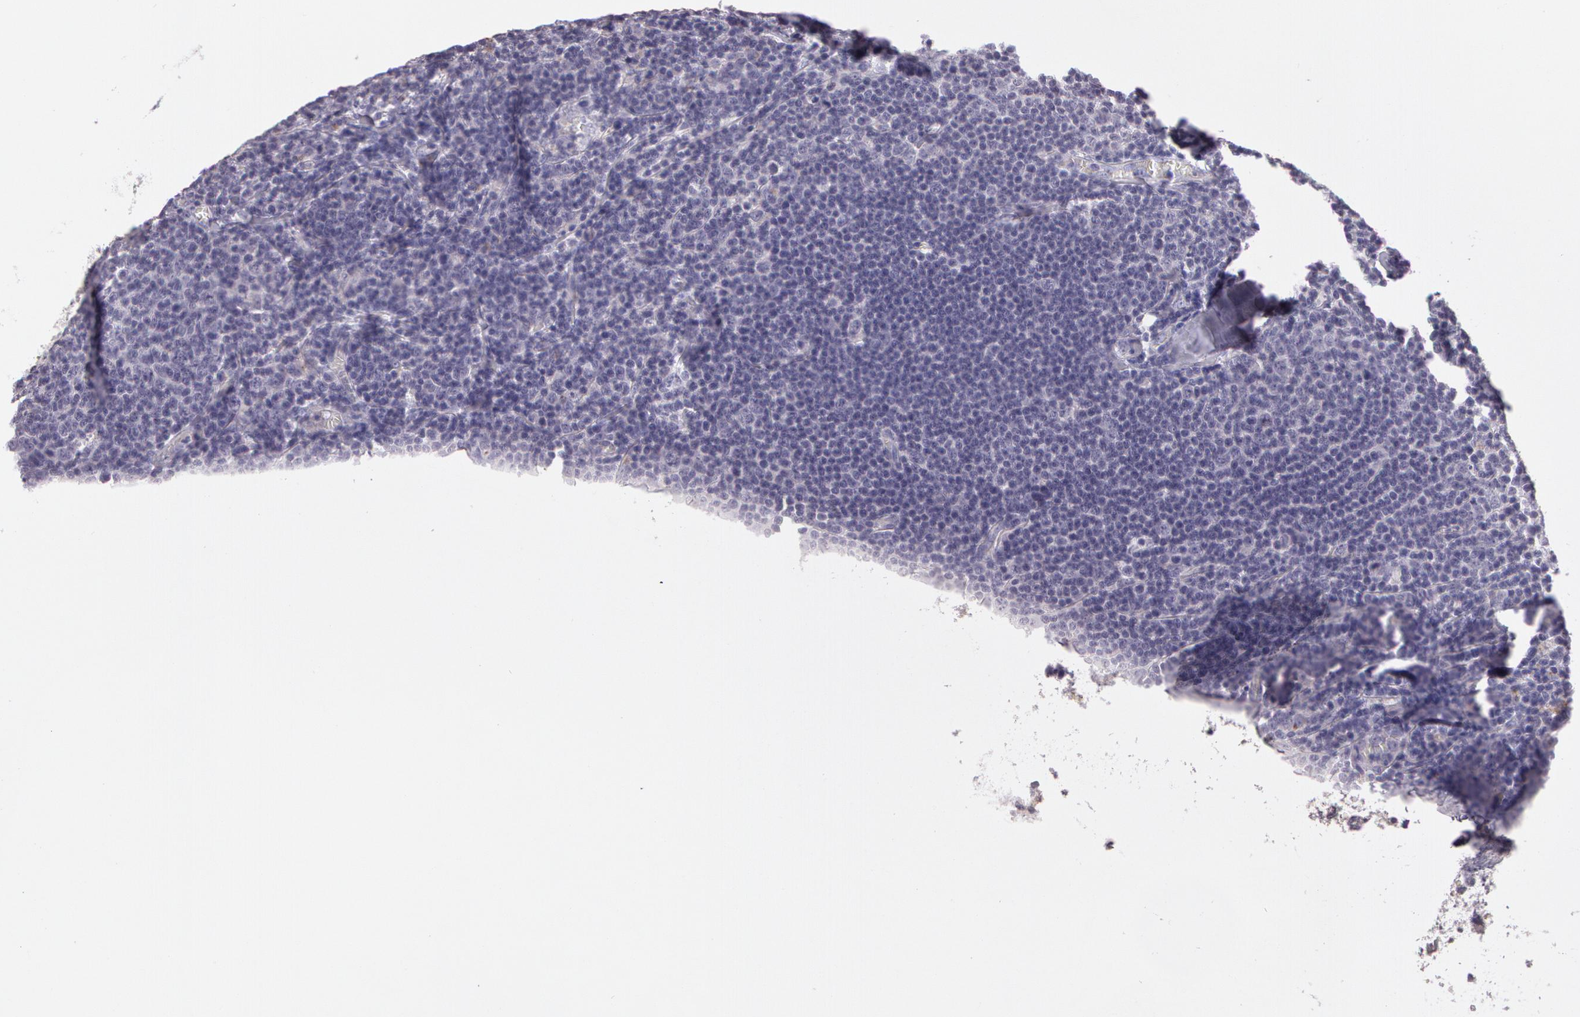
{"staining": {"intensity": "negative", "quantity": "none", "location": "none"}, "tissue": "lymphoma", "cell_type": "Tumor cells", "image_type": "cancer", "snomed": [{"axis": "morphology", "description": "Malignant lymphoma, non-Hodgkin's type, Low grade"}, {"axis": "topography", "description": "Lymph node"}], "caption": "Protein analysis of malignant lymphoma, non-Hodgkin's type (low-grade) displays no significant expression in tumor cells.", "gene": "G2E3", "patient": {"sex": "male", "age": 74}}